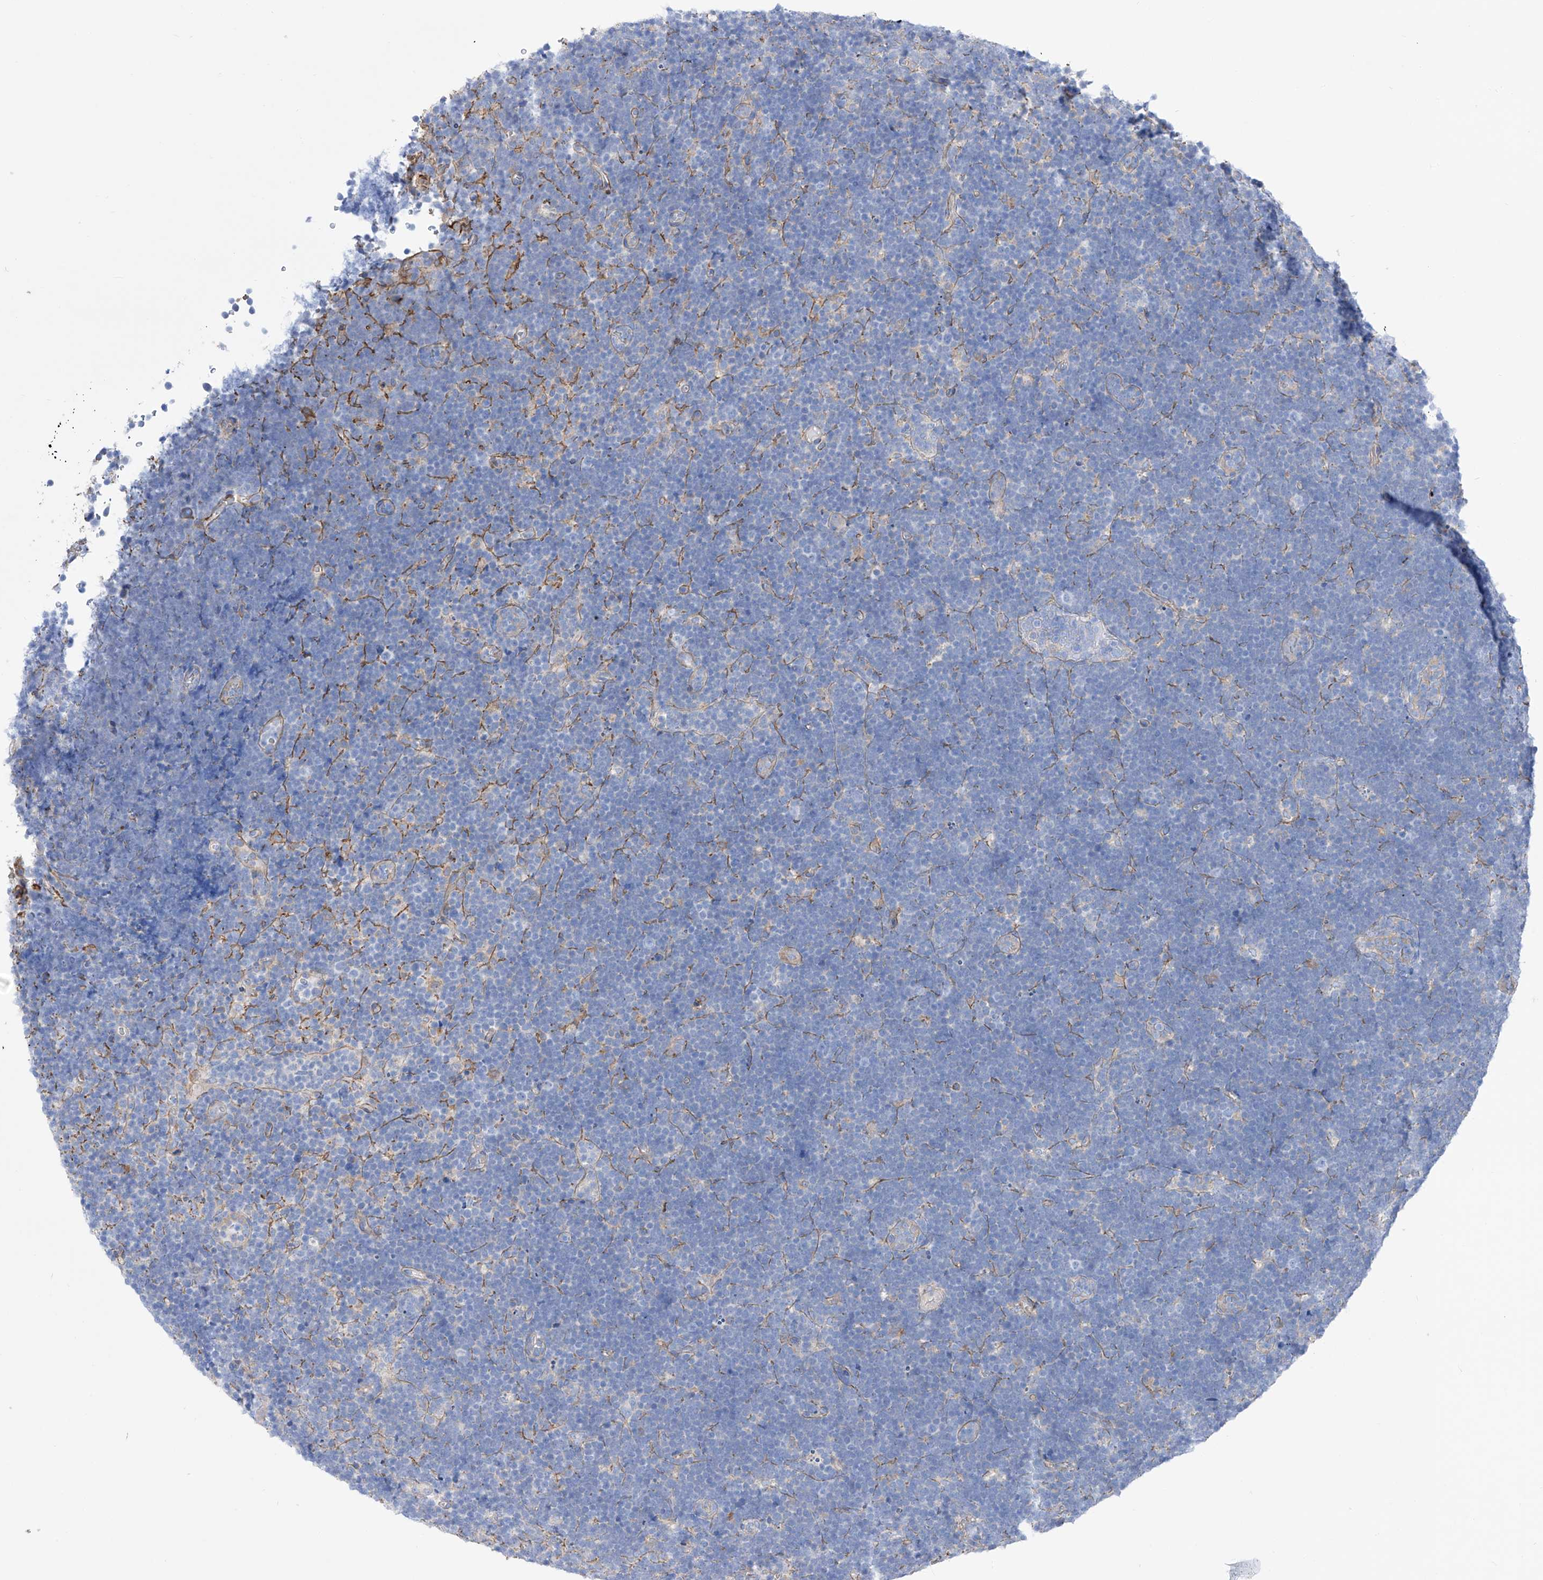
{"staining": {"intensity": "negative", "quantity": "none", "location": "none"}, "tissue": "lymphoma", "cell_type": "Tumor cells", "image_type": "cancer", "snomed": [{"axis": "morphology", "description": "Malignant lymphoma, non-Hodgkin's type, High grade"}, {"axis": "topography", "description": "Lymph node"}], "caption": "Tumor cells are negative for protein expression in human malignant lymphoma, non-Hodgkin's type (high-grade). (DAB immunohistochemistry visualized using brightfield microscopy, high magnification).", "gene": "ZNF653", "patient": {"sex": "male", "age": 13}}